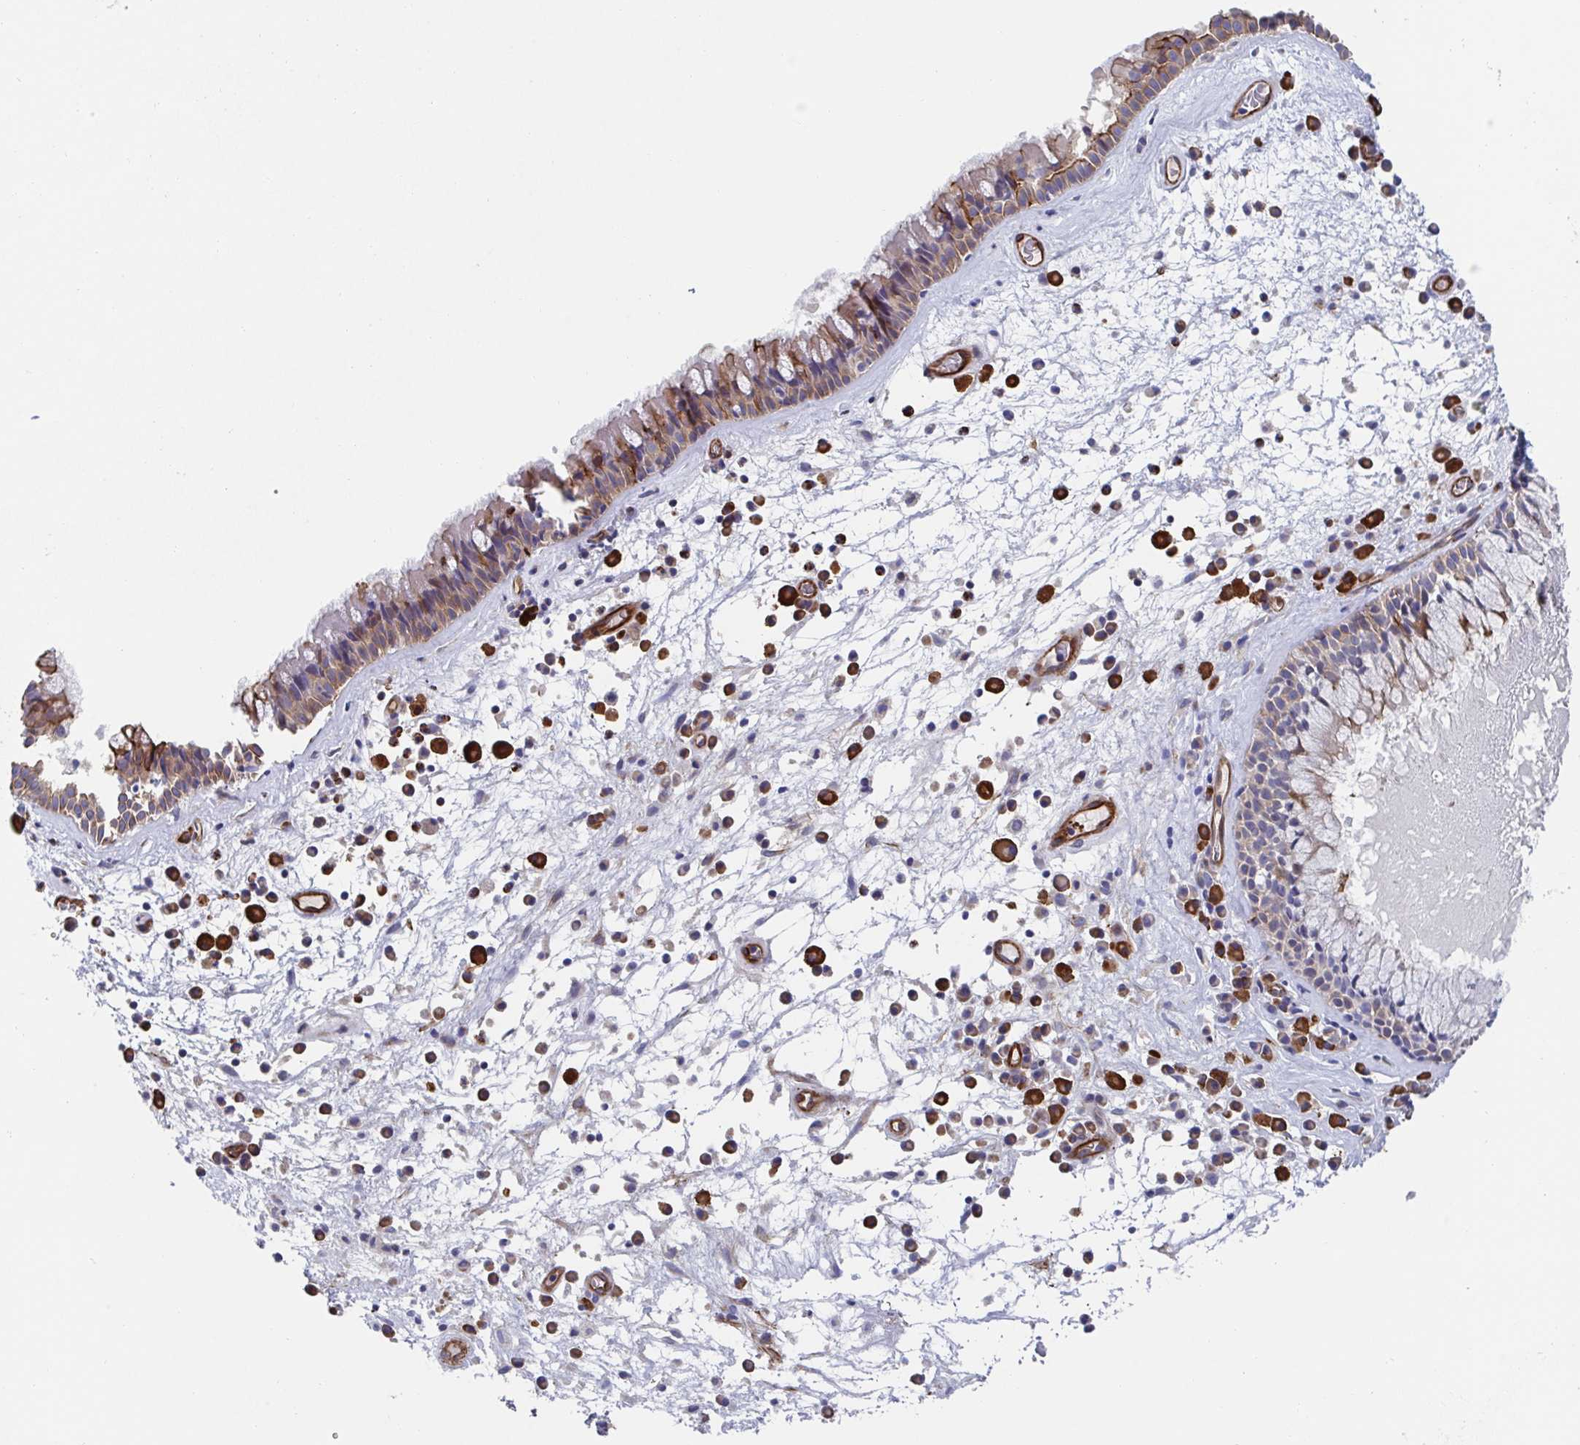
{"staining": {"intensity": "weak", "quantity": "25%-75%", "location": "cytoplasmic/membranous"}, "tissue": "nasopharynx", "cell_type": "Respiratory epithelial cells", "image_type": "normal", "snomed": [{"axis": "morphology", "description": "Normal tissue, NOS"}, {"axis": "topography", "description": "Nasopharynx"}], "caption": "A photomicrograph showing weak cytoplasmic/membranous staining in approximately 25%-75% of respiratory epithelial cells in unremarkable nasopharynx, as visualized by brown immunohistochemical staining.", "gene": "KLC3", "patient": {"sex": "male", "age": 67}}